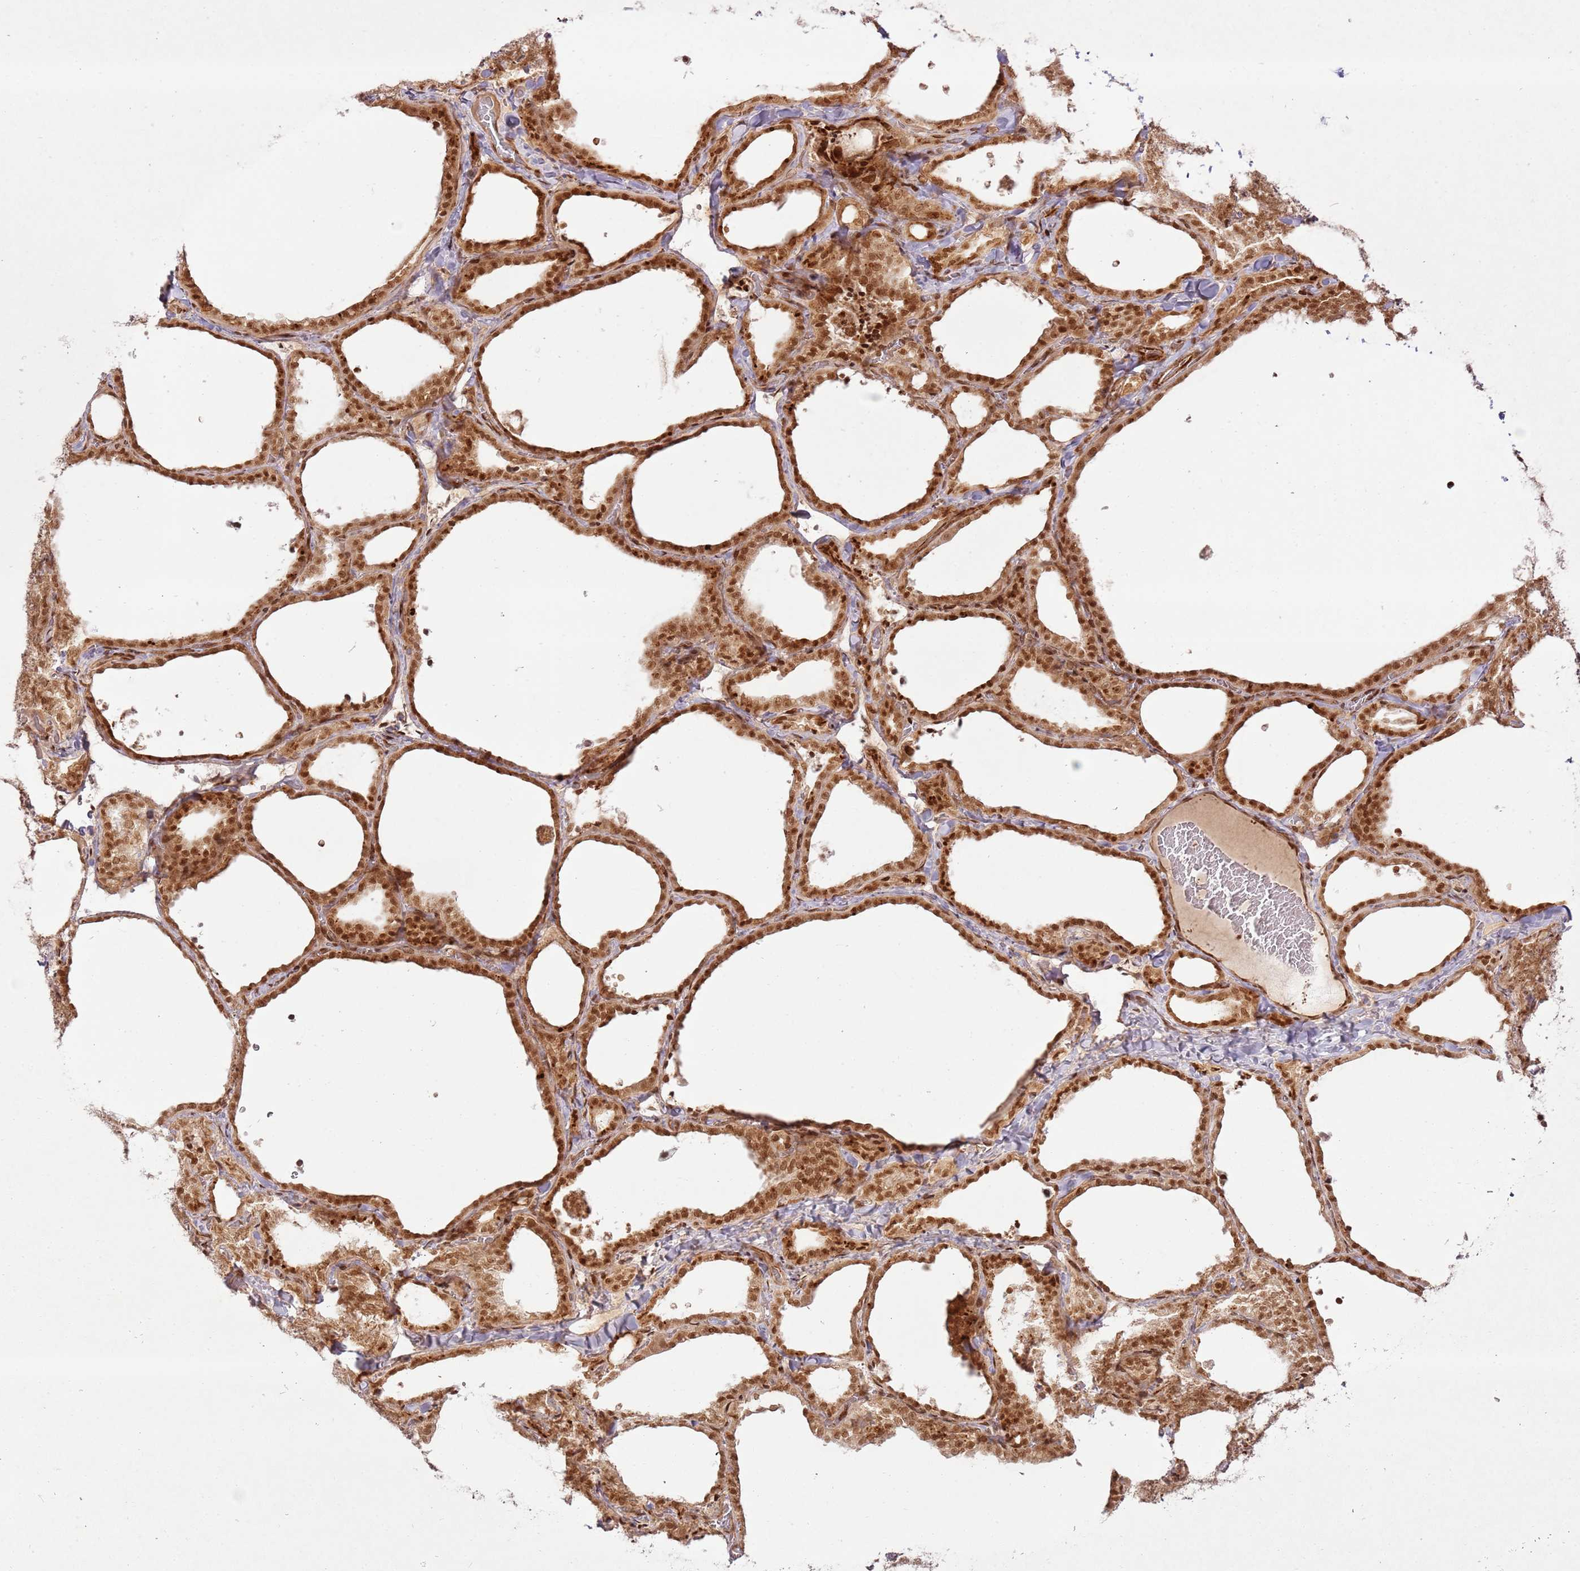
{"staining": {"intensity": "strong", "quantity": ">75%", "location": "cytoplasmic/membranous,nuclear"}, "tissue": "thyroid gland", "cell_type": "Glandular cells", "image_type": "normal", "snomed": [{"axis": "morphology", "description": "Normal tissue, NOS"}, {"axis": "topography", "description": "Thyroid gland"}], "caption": "DAB (3,3'-diaminobenzidine) immunohistochemical staining of normal human thyroid gland demonstrates strong cytoplasmic/membranous,nuclear protein positivity in approximately >75% of glandular cells.", "gene": "KLHL36", "patient": {"sex": "female", "age": 22}}